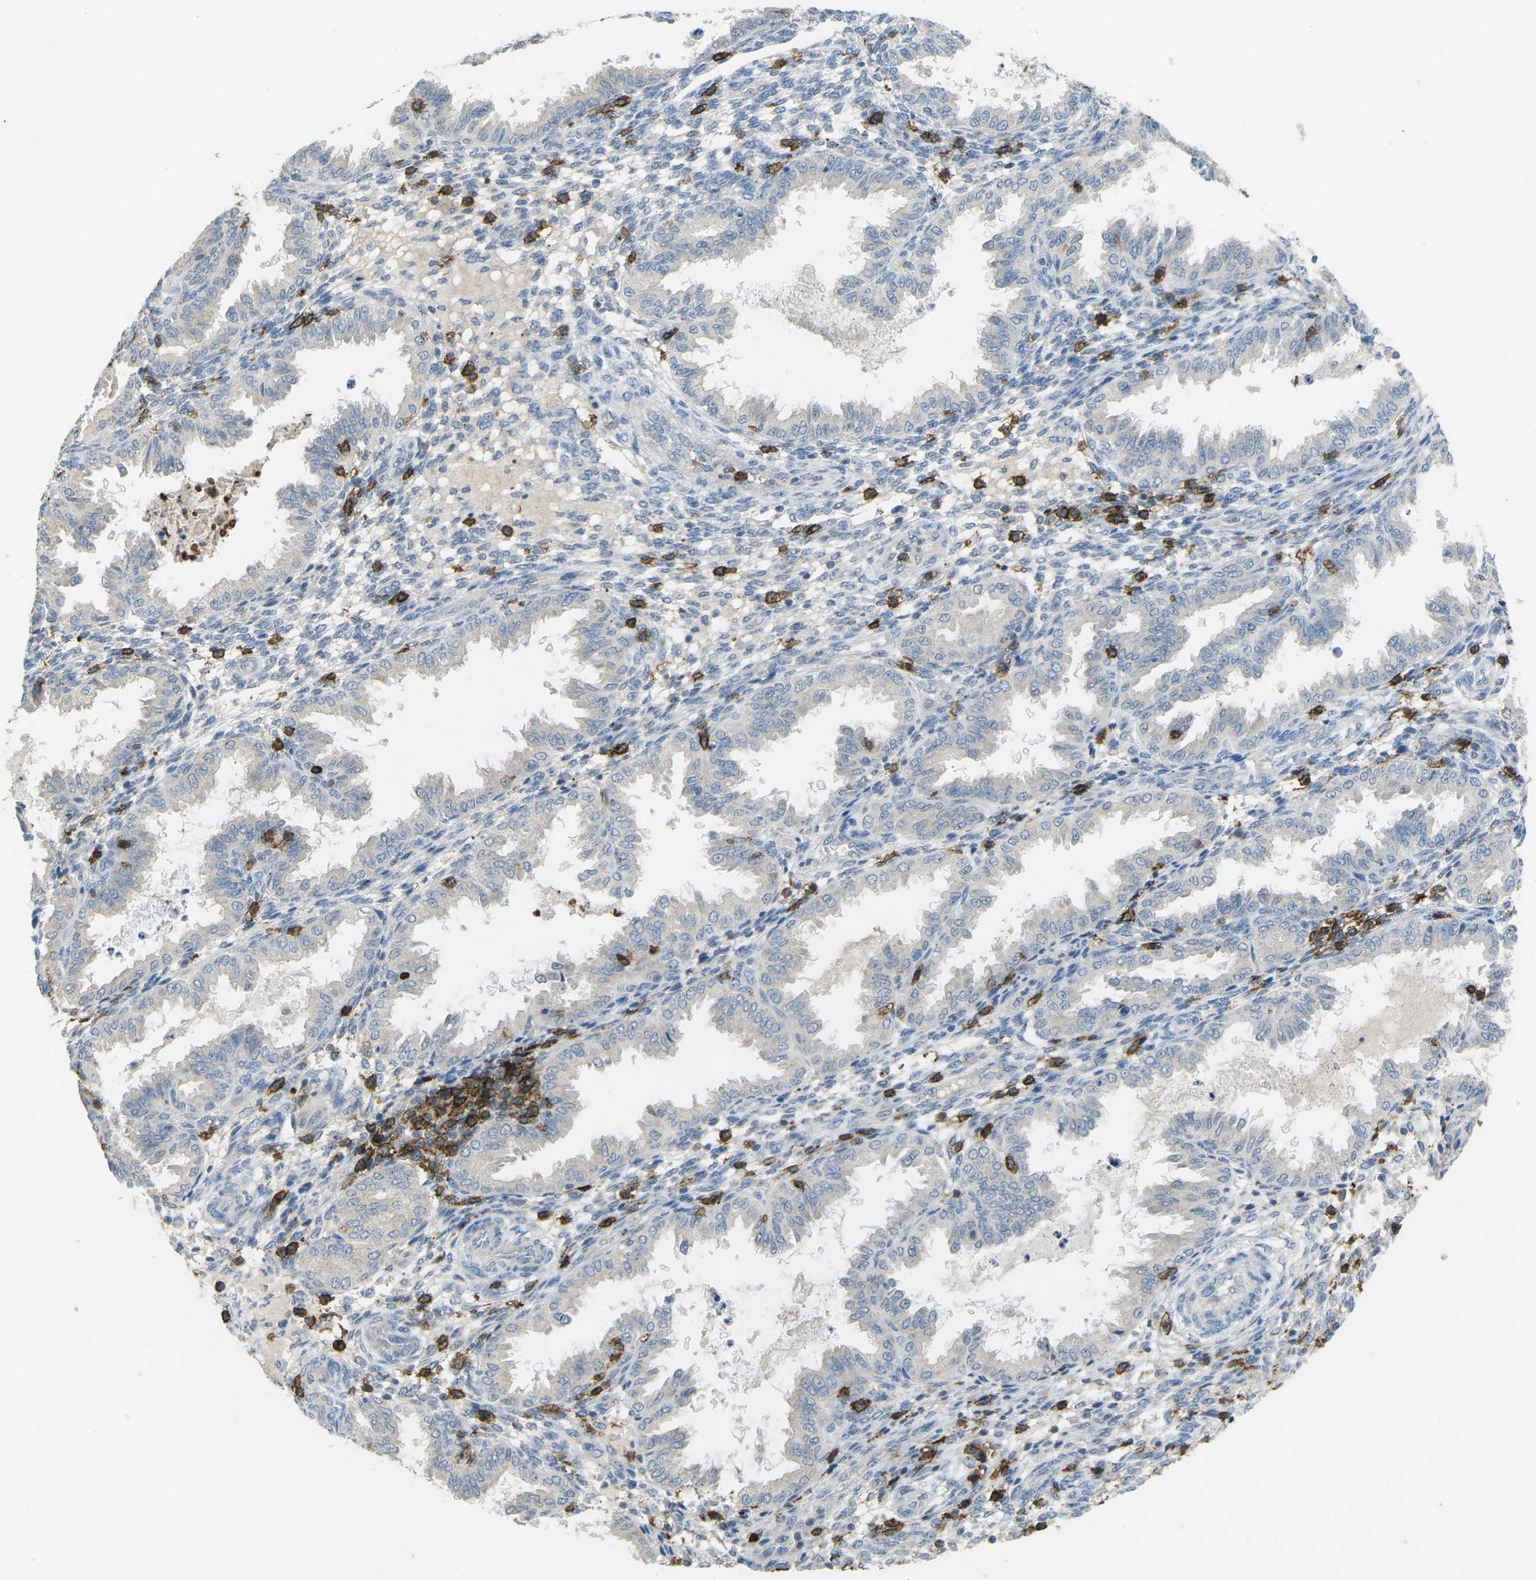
{"staining": {"intensity": "negative", "quantity": "none", "location": "none"}, "tissue": "endometrium", "cell_type": "Cells in endometrial stroma", "image_type": "normal", "snomed": [{"axis": "morphology", "description": "Normal tissue, NOS"}, {"axis": "topography", "description": "Endometrium"}], "caption": "An image of endometrium stained for a protein demonstrates no brown staining in cells in endometrial stroma. Nuclei are stained in blue.", "gene": "CD19", "patient": {"sex": "female", "age": 33}}